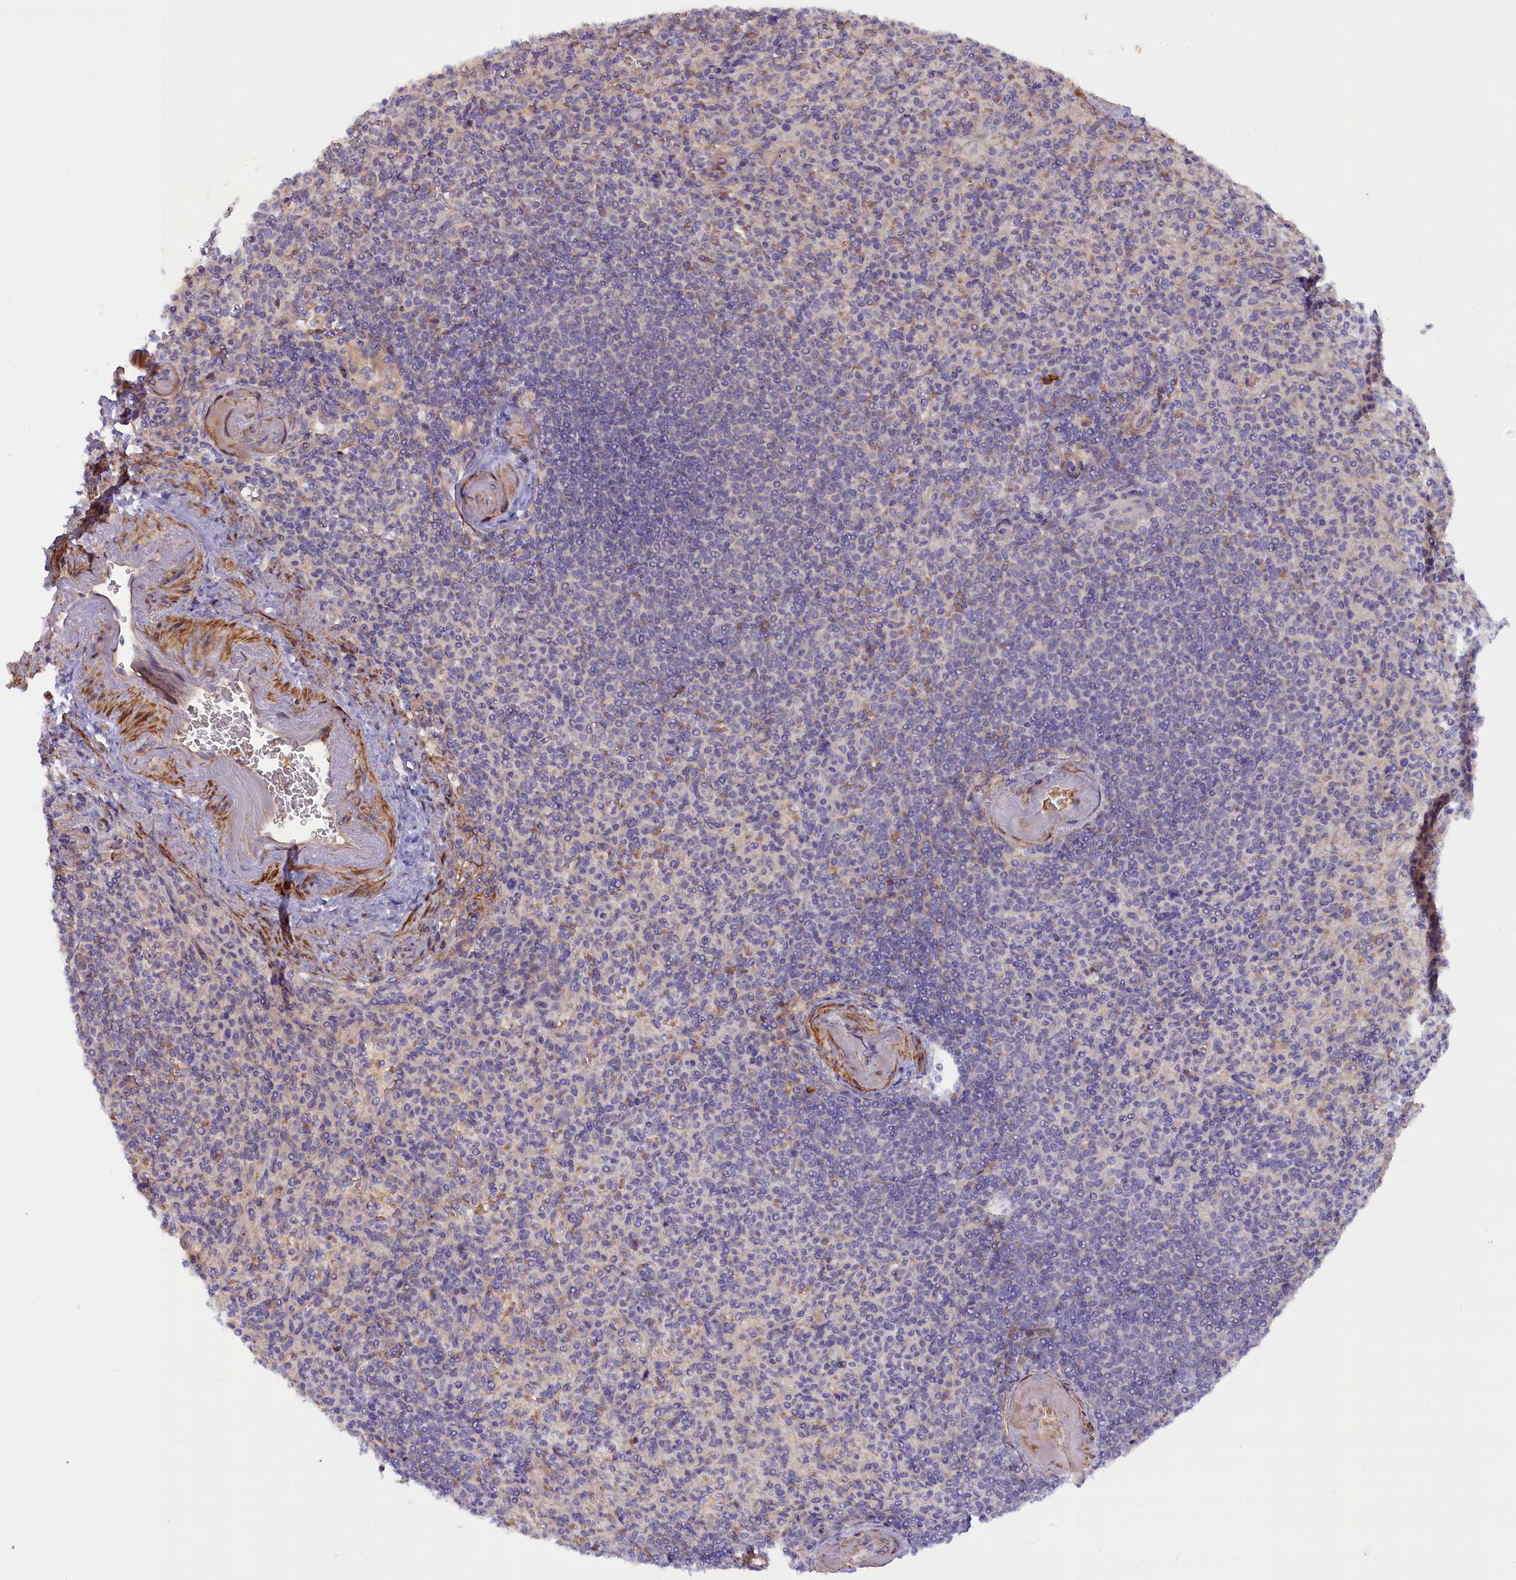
{"staining": {"intensity": "weak", "quantity": "<25%", "location": "cytoplasmic/membranous"}, "tissue": "spleen", "cell_type": "Cells in red pulp", "image_type": "normal", "snomed": [{"axis": "morphology", "description": "Normal tissue, NOS"}, {"axis": "topography", "description": "Spleen"}], "caption": "Protein analysis of normal spleen reveals no significant positivity in cells in red pulp. (IHC, brightfield microscopy, high magnification).", "gene": "FUZ", "patient": {"sex": "female", "age": 74}}